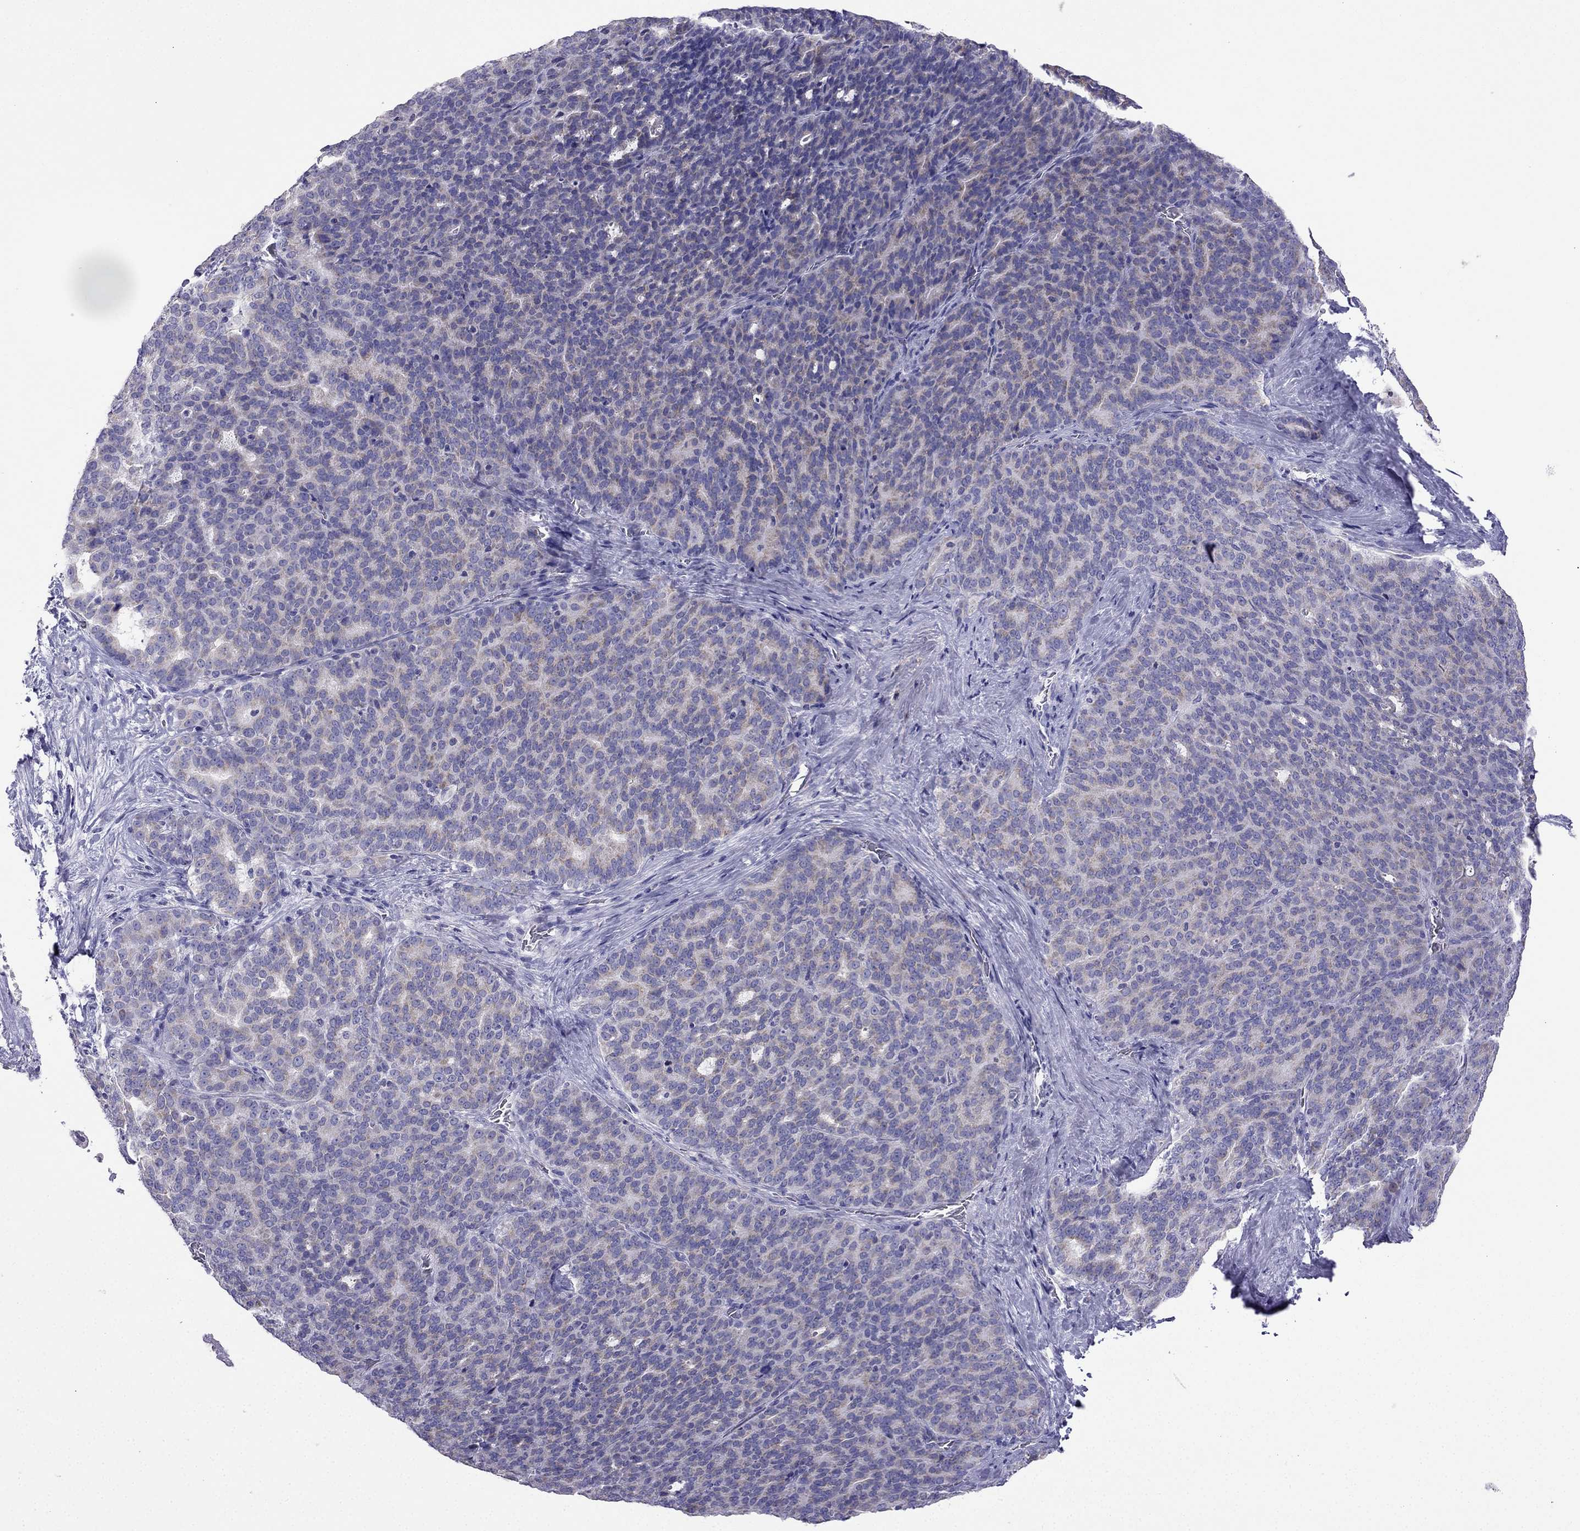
{"staining": {"intensity": "weak", "quantity": "25%-75%", "location": "cytoplasmic/membranous"}, "tissue": "liver cancer", "cell_type": "Tumor cells", "image_type": "cancer", "snomed": [{"axis": "morphology", "description": "Cholangiocarcinoma"}, {"axis": "topography", "description": "Liver"}], "caption": "Liver cancer (cholangiocarcinoma) tissue displays weak cytoplasmic/membranous positivity in about 25%-75% of tumor cells, visualized by immunohistochemistry. (Brightfield microscopy of DAB IHC at high magnification).", "gene": "KIF5A", "patient": {"sex": "female", "age": 47}}